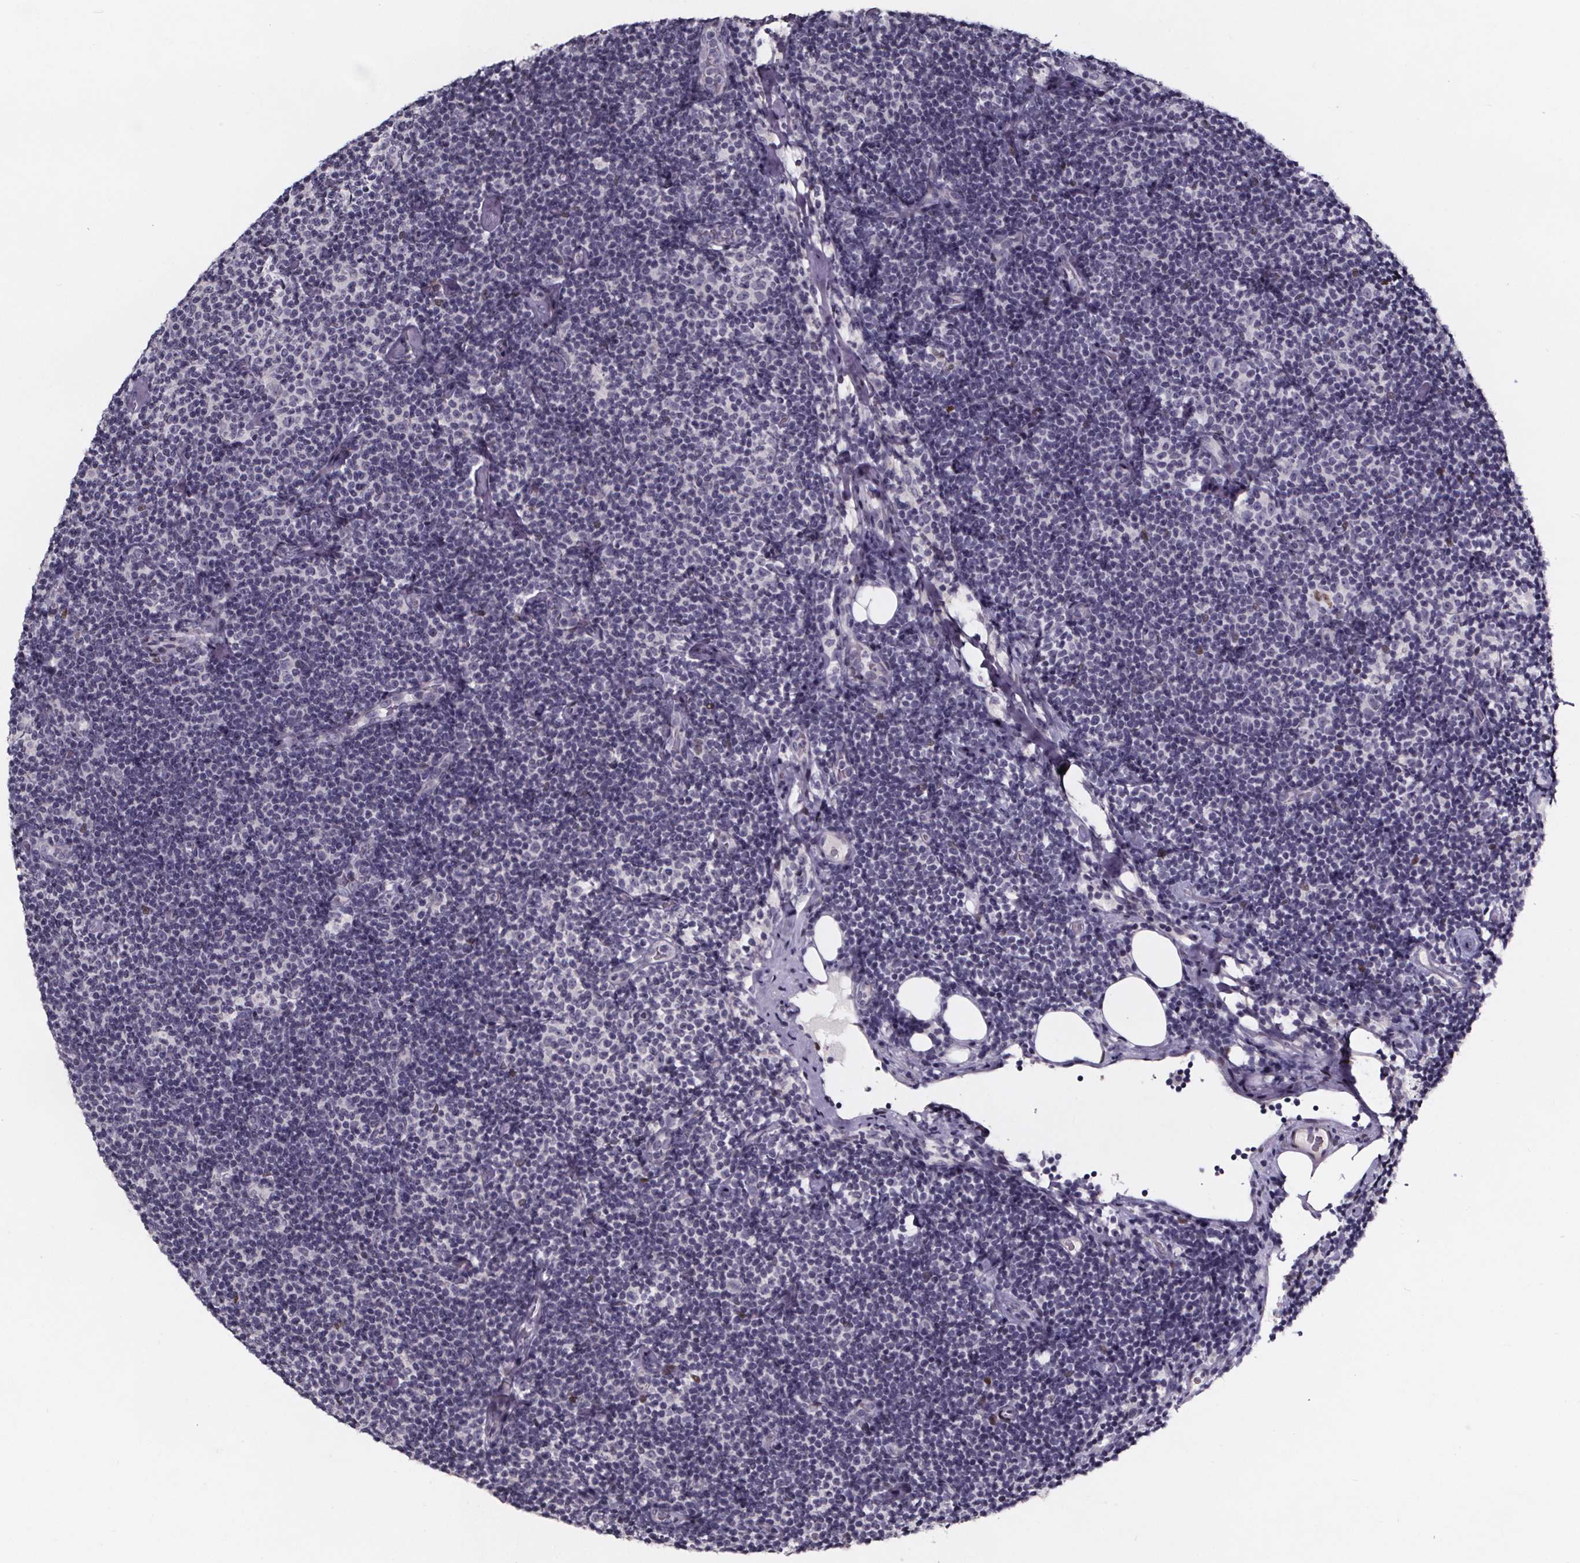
{"staining": {"intensity": "negative", "quantity": "none", "location": "none"}, "tissue": "lymphoma", "cell_type": "Tumor cells", "image_type": "cancer", "snomed": [{"axis": "morphology", "description": "Malignant lymphoma, non-Hodgkin's type, Low grade"}, {"axis": "topography", "description": "Lymph node"}], "caption": "DAB (3,3'-diaminobenzidine) immunohistochemical staining of low-grade malignant lymphoma, non-Hodgkin's type exhibits no significant expression in tumor cells.", "gene": "AR", "patient": {"sex": "male", "age": 81}}